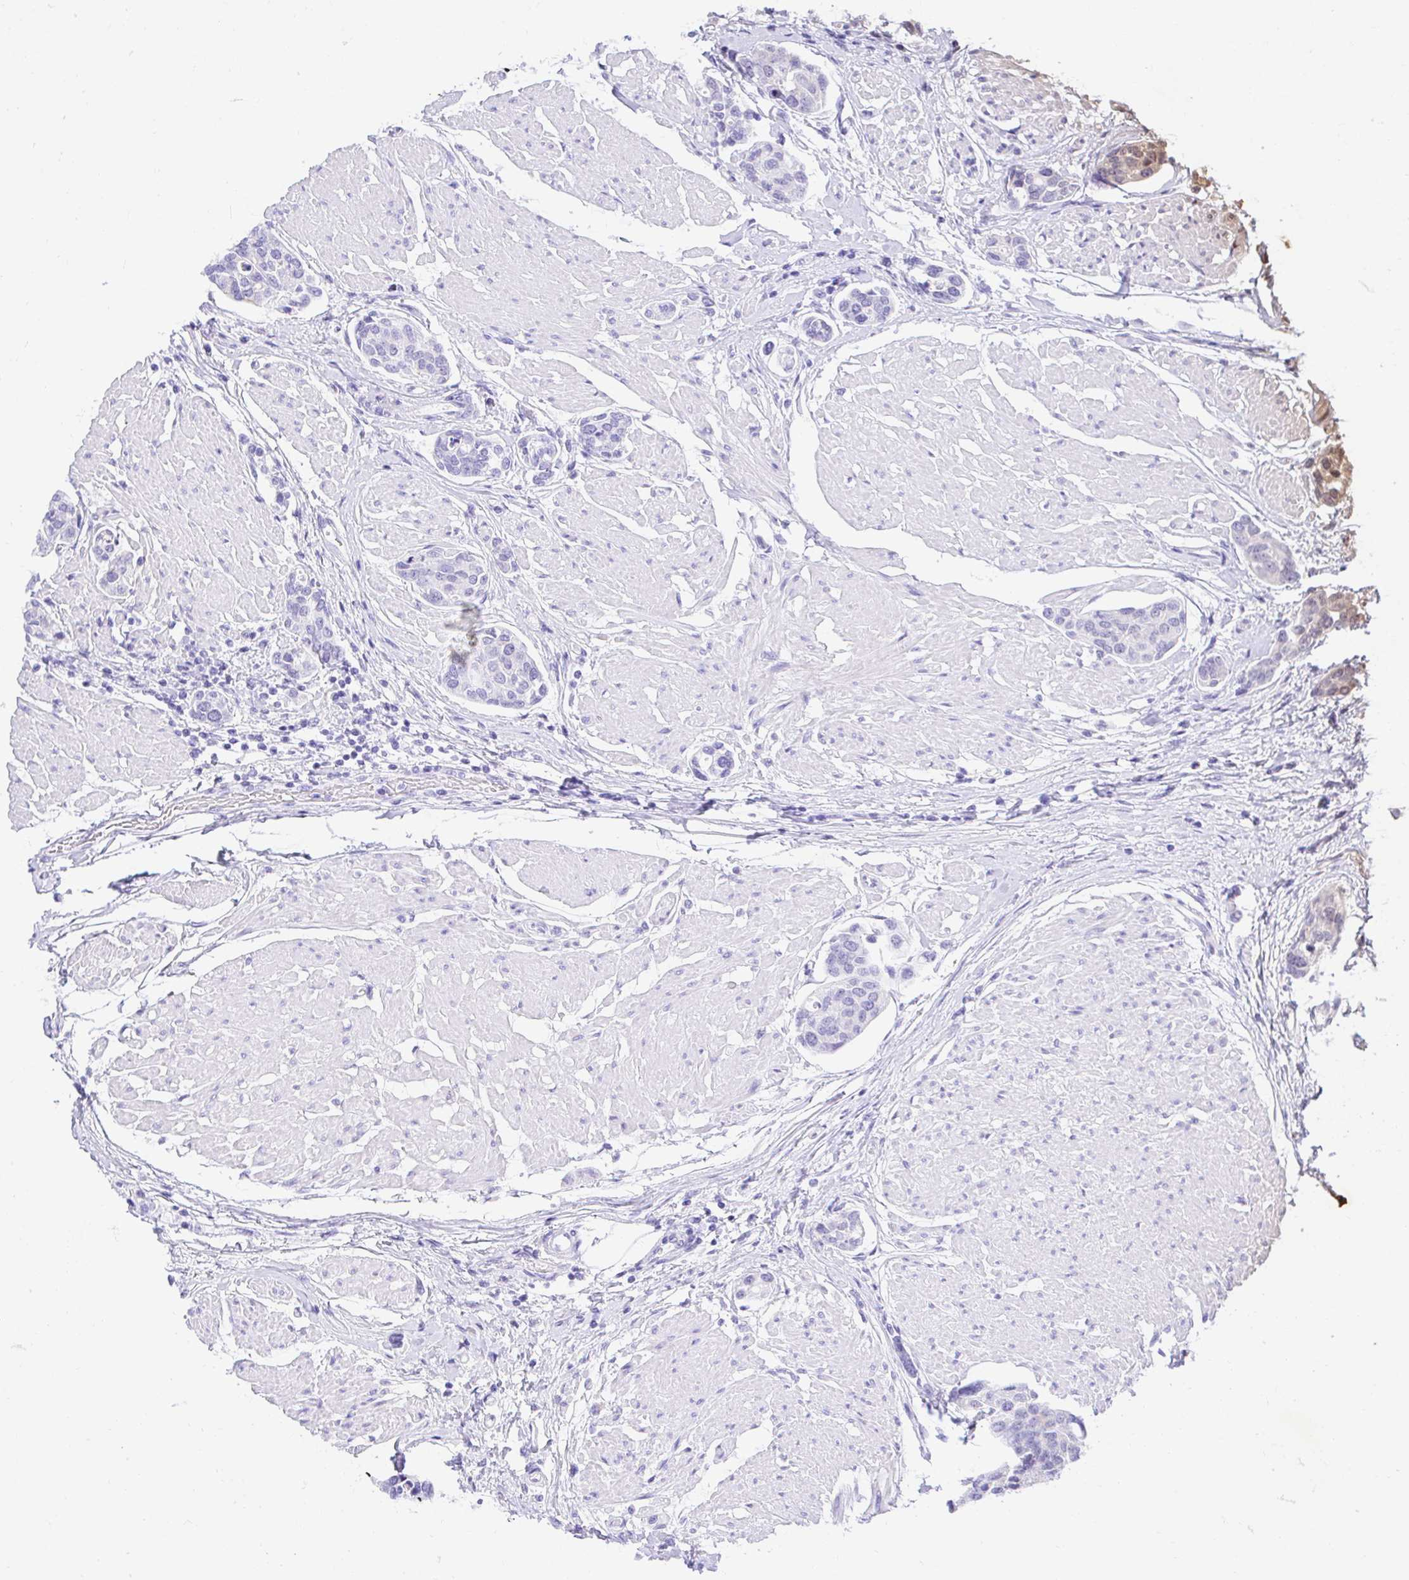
{"staining": {"intensity": "negative", "quantity": "none", "location": "none"}, "tissue": "urothelial cancer", "cell_type": "Tumor cells", "image_type": "cancer", "snomed": [{"axis": "morphology", "description": "Urothelial carcinoma, High grade"}, {"axis": "topography", "description": "Urinary bladder"}], "caption": "Protein analysis of urothelial carcinoma (high-grade) displays no significant staining in tumor cells. (Brightfield microscopy of DAB immunohistochemistry (IHC) at high magnification).", "gene": "FATE1", "patient": {"sex": "male", "age": 78}}